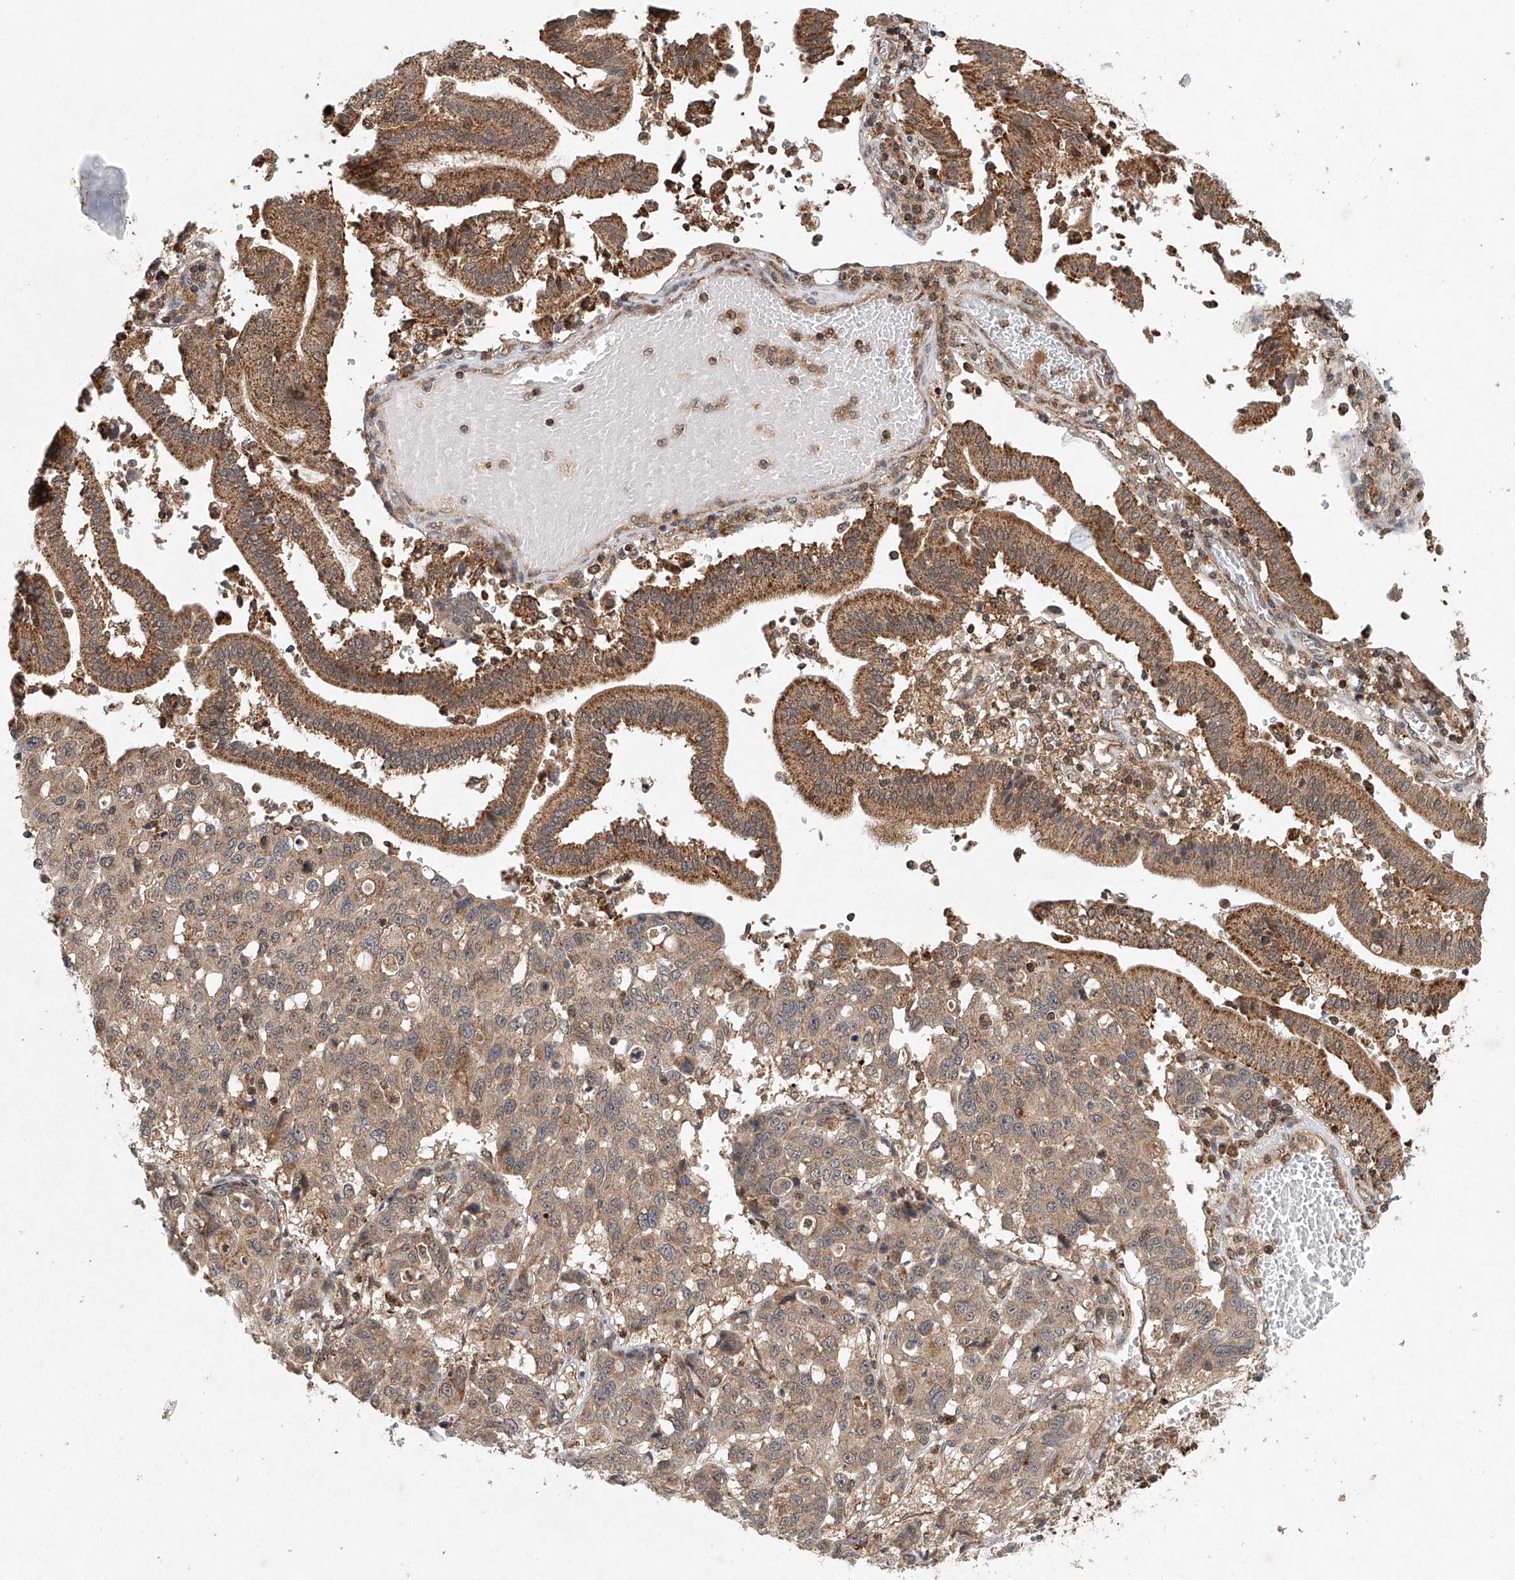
{"staining": {"intensity": "strong", "quantity": ">75%", "location": "cytoplasmic/membranous"}, "tissue": "pancreatic cancer", "cell_type": "Tumor cells", "image_type": "cancer", "snomed": [{"axis": "morphology", "description": "Adenocarcinoma, NOS"}, {"axis": "topography", "description": "Pancreas"}], "caption": "DAB immunohistochemical staining of human adenocarcinoma (pancreatic) reveals strong cytoplasmic/membranous protein positivity in approximately >75% of tumor cells.", "gene": "DCAF11", "patient": {"sex": "male", "age": 46}}